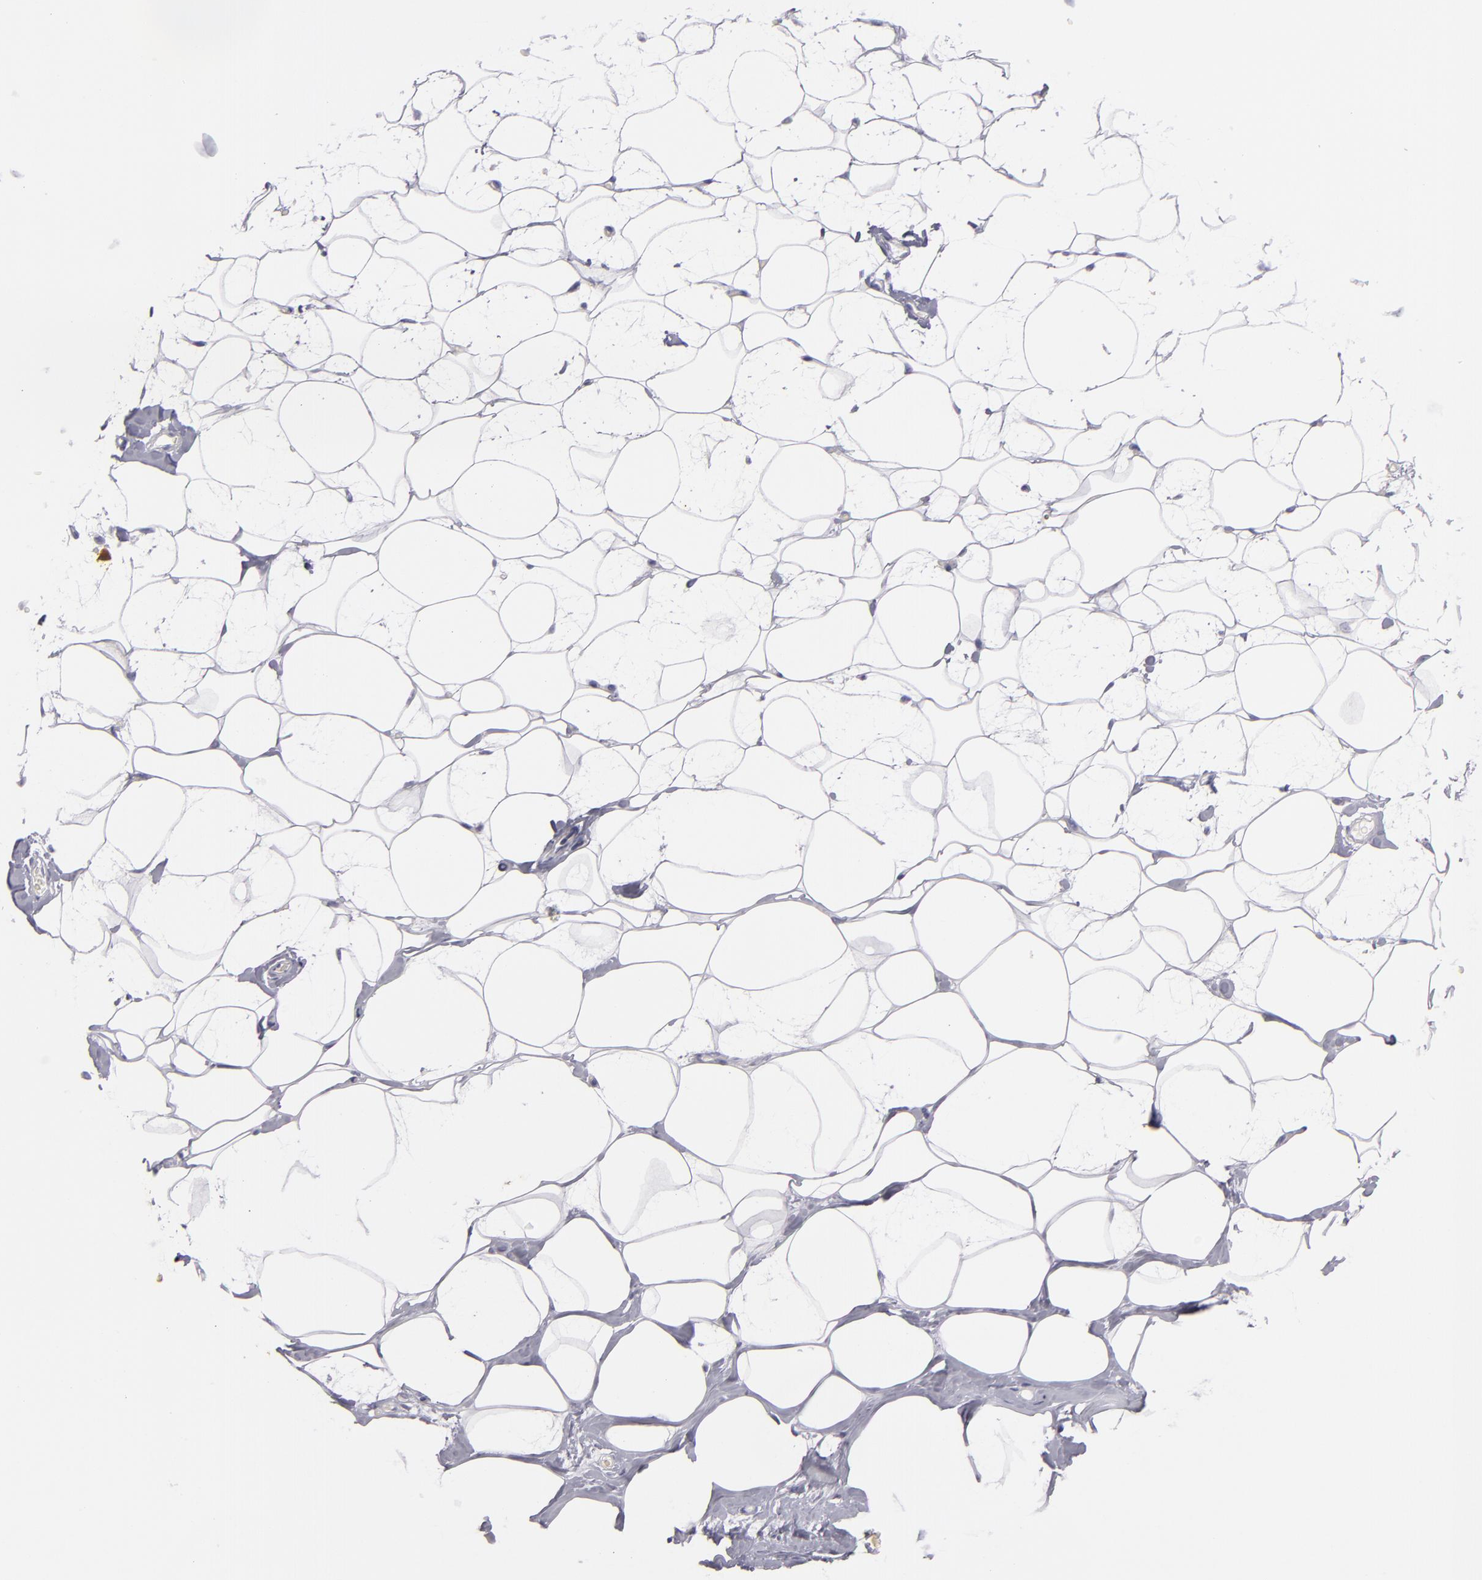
{"staining": {"intensity": "negative", "quantity": "none", "location": "none"}, "tissue": "breast", "cell_type": "Adipocytes", "image_type": "normal", "snomed": [{"axis": "morphology", "description": "Normal tissue, NOS"}, {"axis": "morphology", "description": "Fibrosis, NOS"}, {"axis": "topography", "description": "Breast"}], "caption": "Breast was stained to show a protein in brown. There is no significant positivity in adipocytes. (DAB (3,3'-diaminobenzidine) immunohistochemistry, high magnification).", "gene": "CD83", "patient": {"sex": "female", "age": 39}}